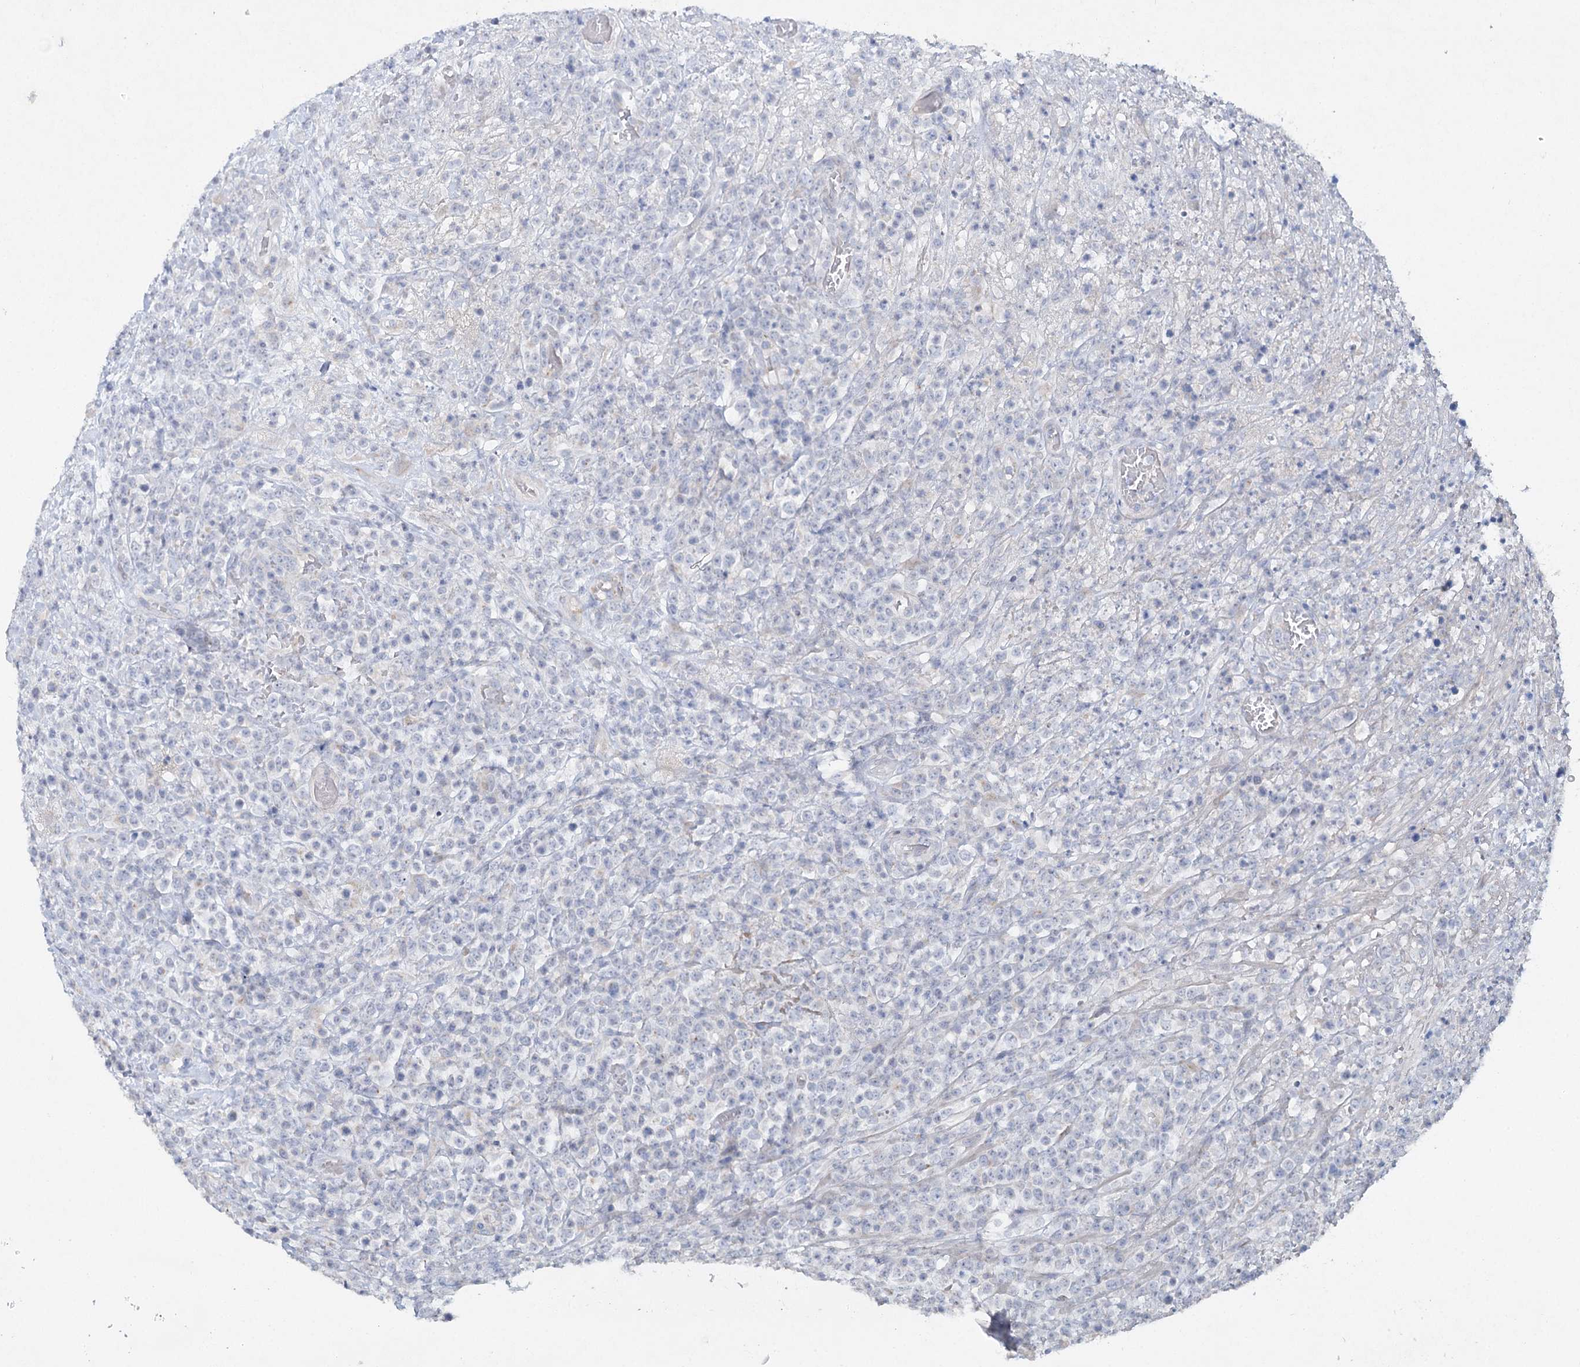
{"staining": {"intensity": "negative", "quantity": "none", "location": "none"}, "tissue": "lymphoma", "cell_type": "Tumor cells", "image_type": "cancer", "snomed": [{"axis": "morphology", "description": "Malignant lymphoma, non-Hodgkin's type, High grade"}, {"axis": "topography", "description": "Colon"}], "caption": "Tumor cells are negative for protein expression in human malignant lymphoma, non-Hodgkin's type (high-grade). (Brightfield microscopy of DAB IHC at high magnification).", "gene": "RFX6", "patient": {"sex": "female", "age": 53}}